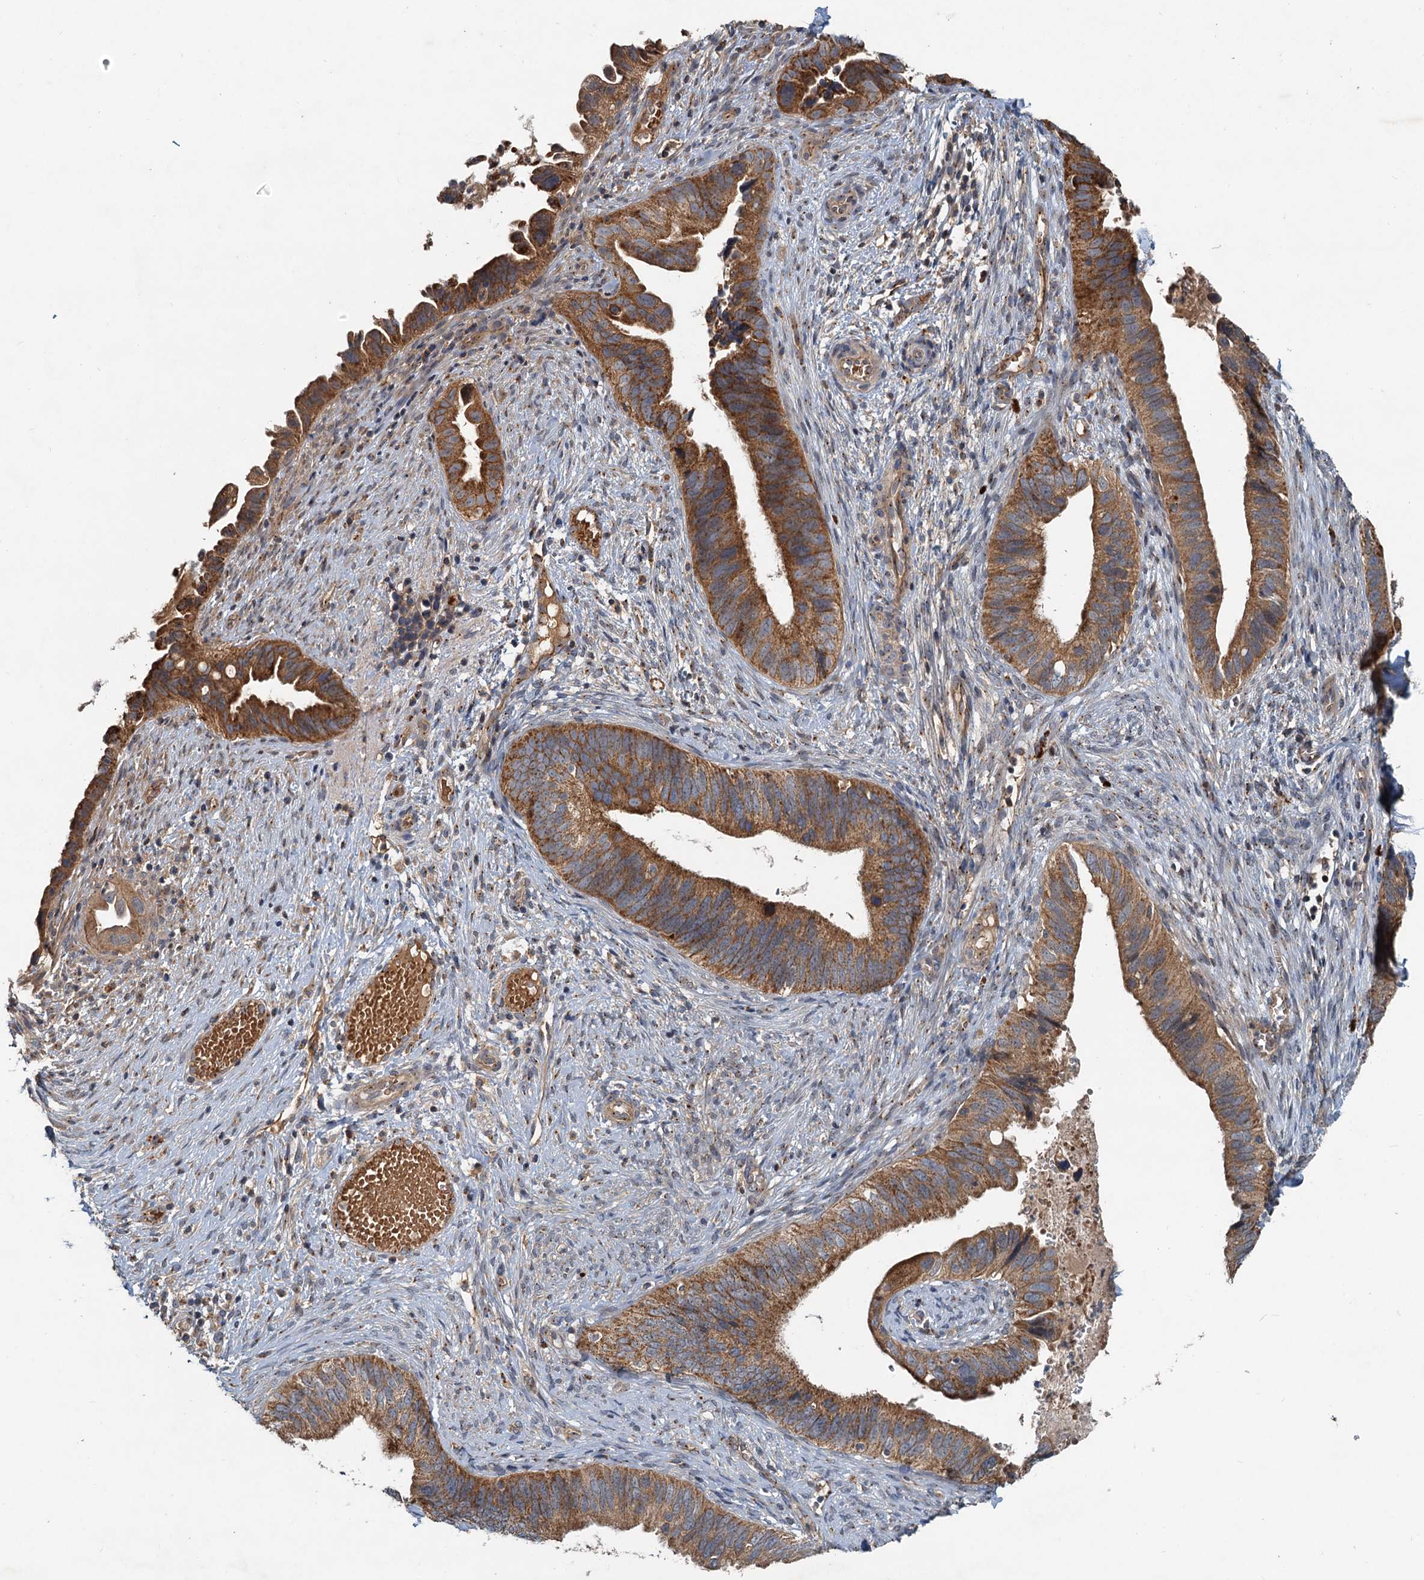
{"staining": {"intensity": "strong", "quantity": ">75%", "location": "cytoplasmic/membranous"}, "tissue": "cervical cancer", "cell_type": "Tumor cells", "image_type": "cancer", "snomed": [{"axis": "morphology", "description": "Adenocarcinoma, NOS"}, {"axis": "topography", "description": "Cervix"}], "caption": "Cervical cancer stained for a protein (brown) displays strong cytoplasmic/membranous positive positivity in about >75% of tumor cells.", "gene": "CEP68", "patient": {"sex": "female", "age": 42}}